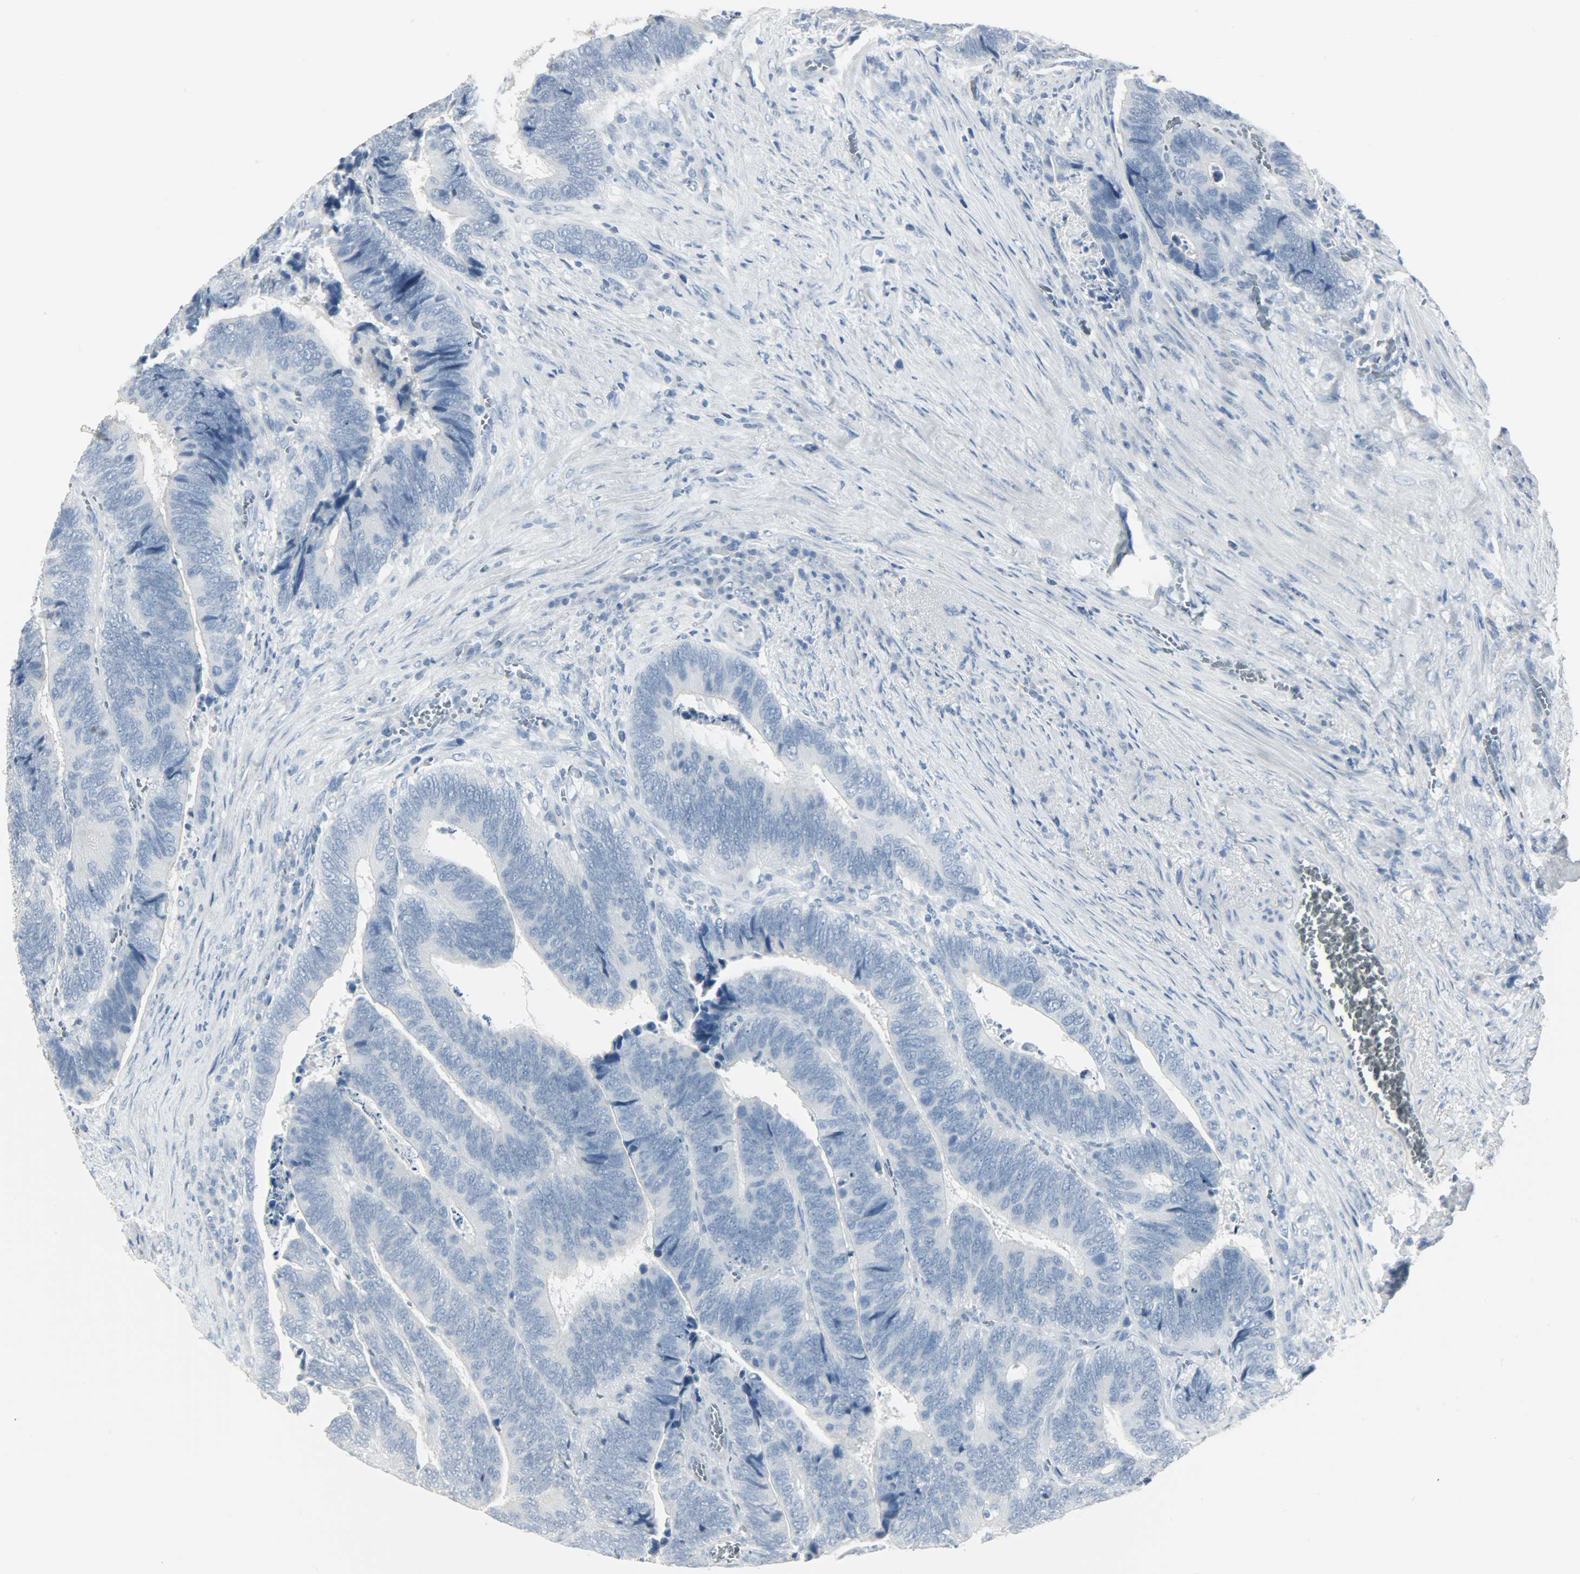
{"staining": {"intensity": "negative", "quantity": "none", "location": "none"}, "tissue": "colorectal cancer", "cell_type": "Tumor cells", "image_type": "cancer", "snomed": [{"axis": "morphology", "description": "Adenocarcinoma, NOS"}, {"axis": "topography", "description": "Colon"}], "caption": "This is an immunohistochemistry (IHC) photomicrograph of human adenocarcinoma (colorectal). There is no staining in tumor cells.", "gene": "KIT", "patient": {"sex": "male", "age": 72}}